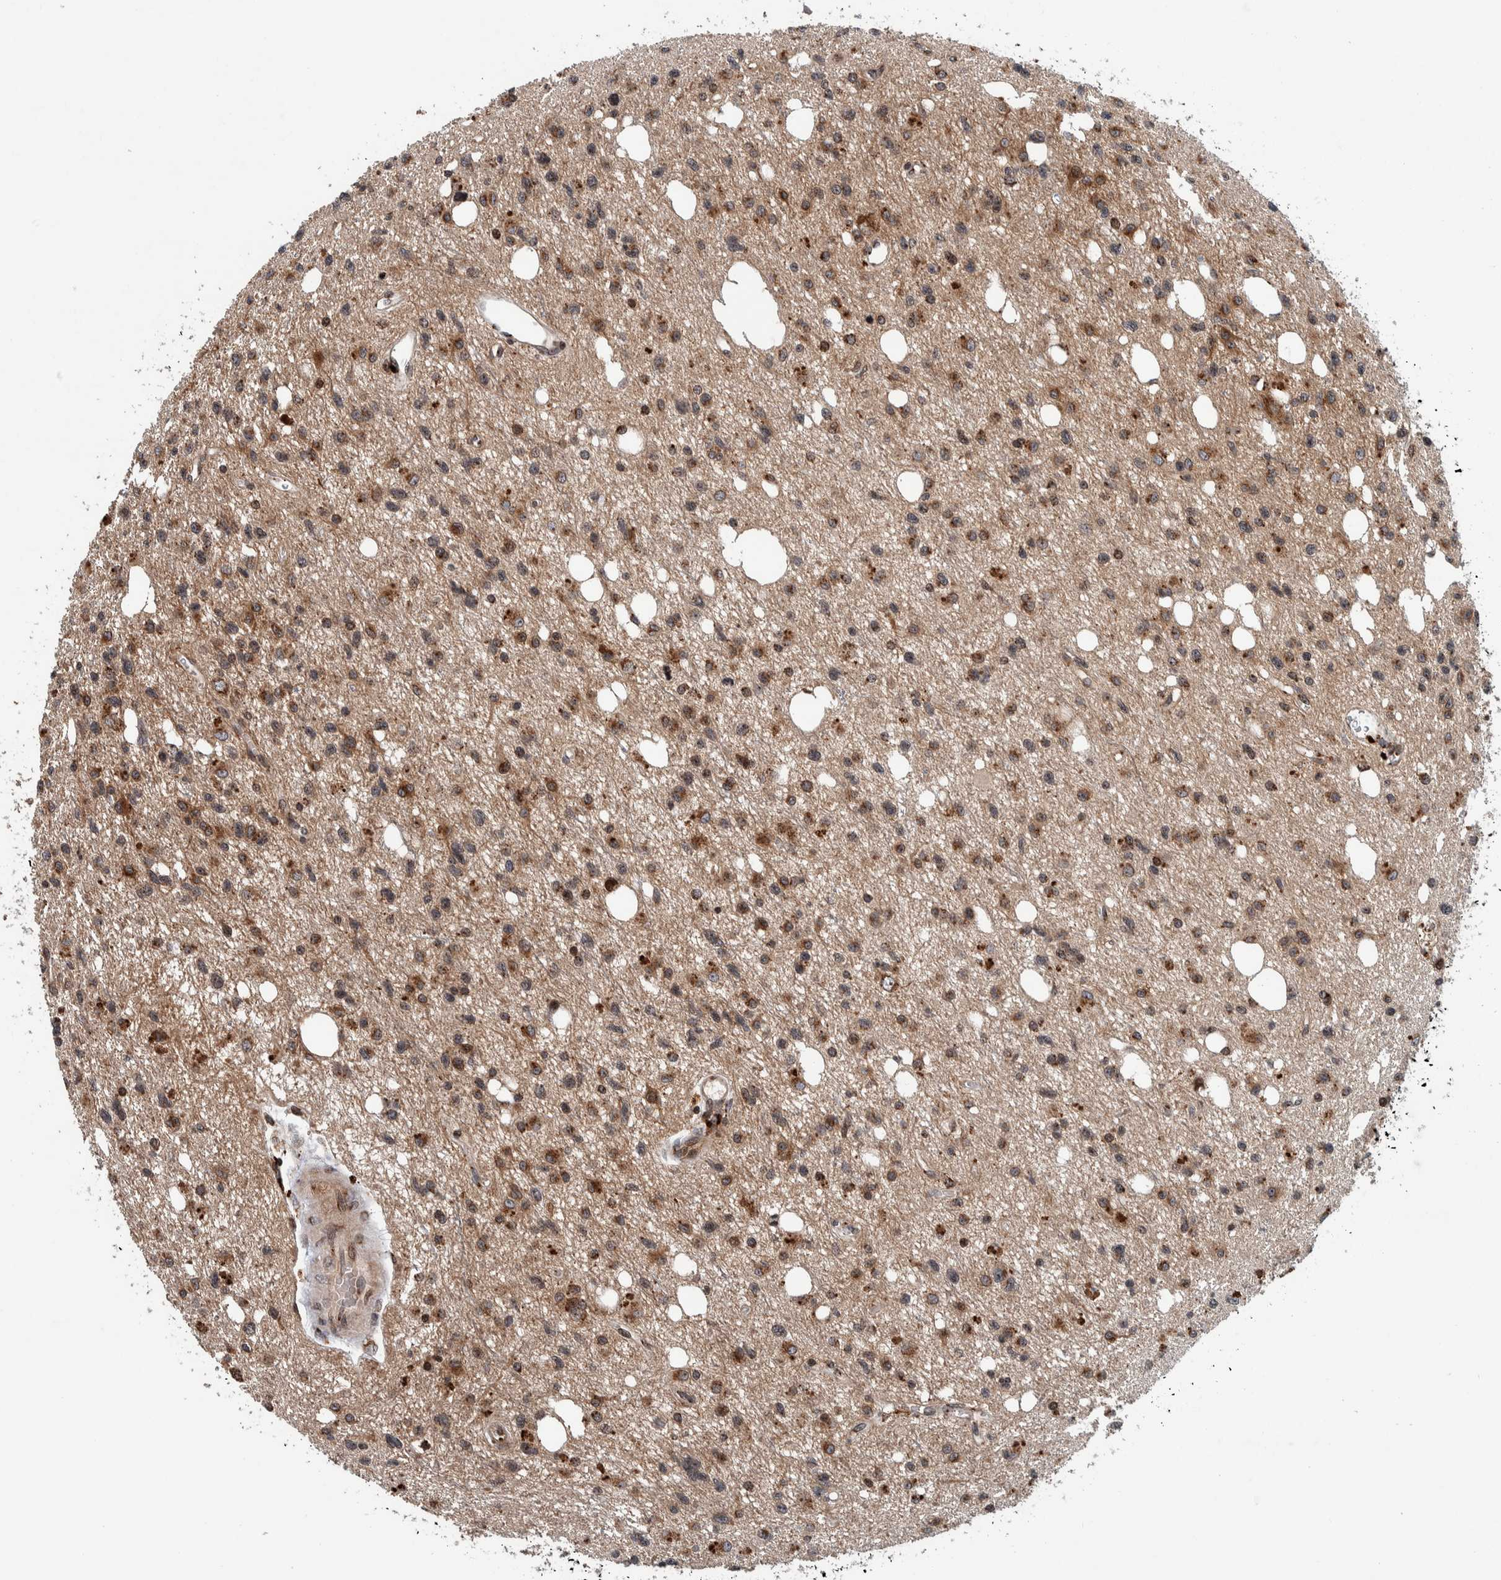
{"staining": {"intensity": "moderate", "quantity": "25%-75%", "location": "cytoplasmic/membranous,nuclear"}, "tissue": "glioma", "cell_type": "Tumor cells", "image_type": "cancer", "snomed": [{"axis": "morphology", "description": "Glioma, malignant, High grade"}, {"axis": "topography", "description": "Brain"}], "caption": "Tumor cells display medium levels of moderate cytoplasmic/membranous and nuclear positivity in approximately 25%-75% of cells in human malignant high-grade glioma. (DAB (3,3'-diaminobenzidine) = brown stain, brightfield microscopy at high magnification).", "gene": "CCDC182", "patient": {"sex": "female", "age": 62}}